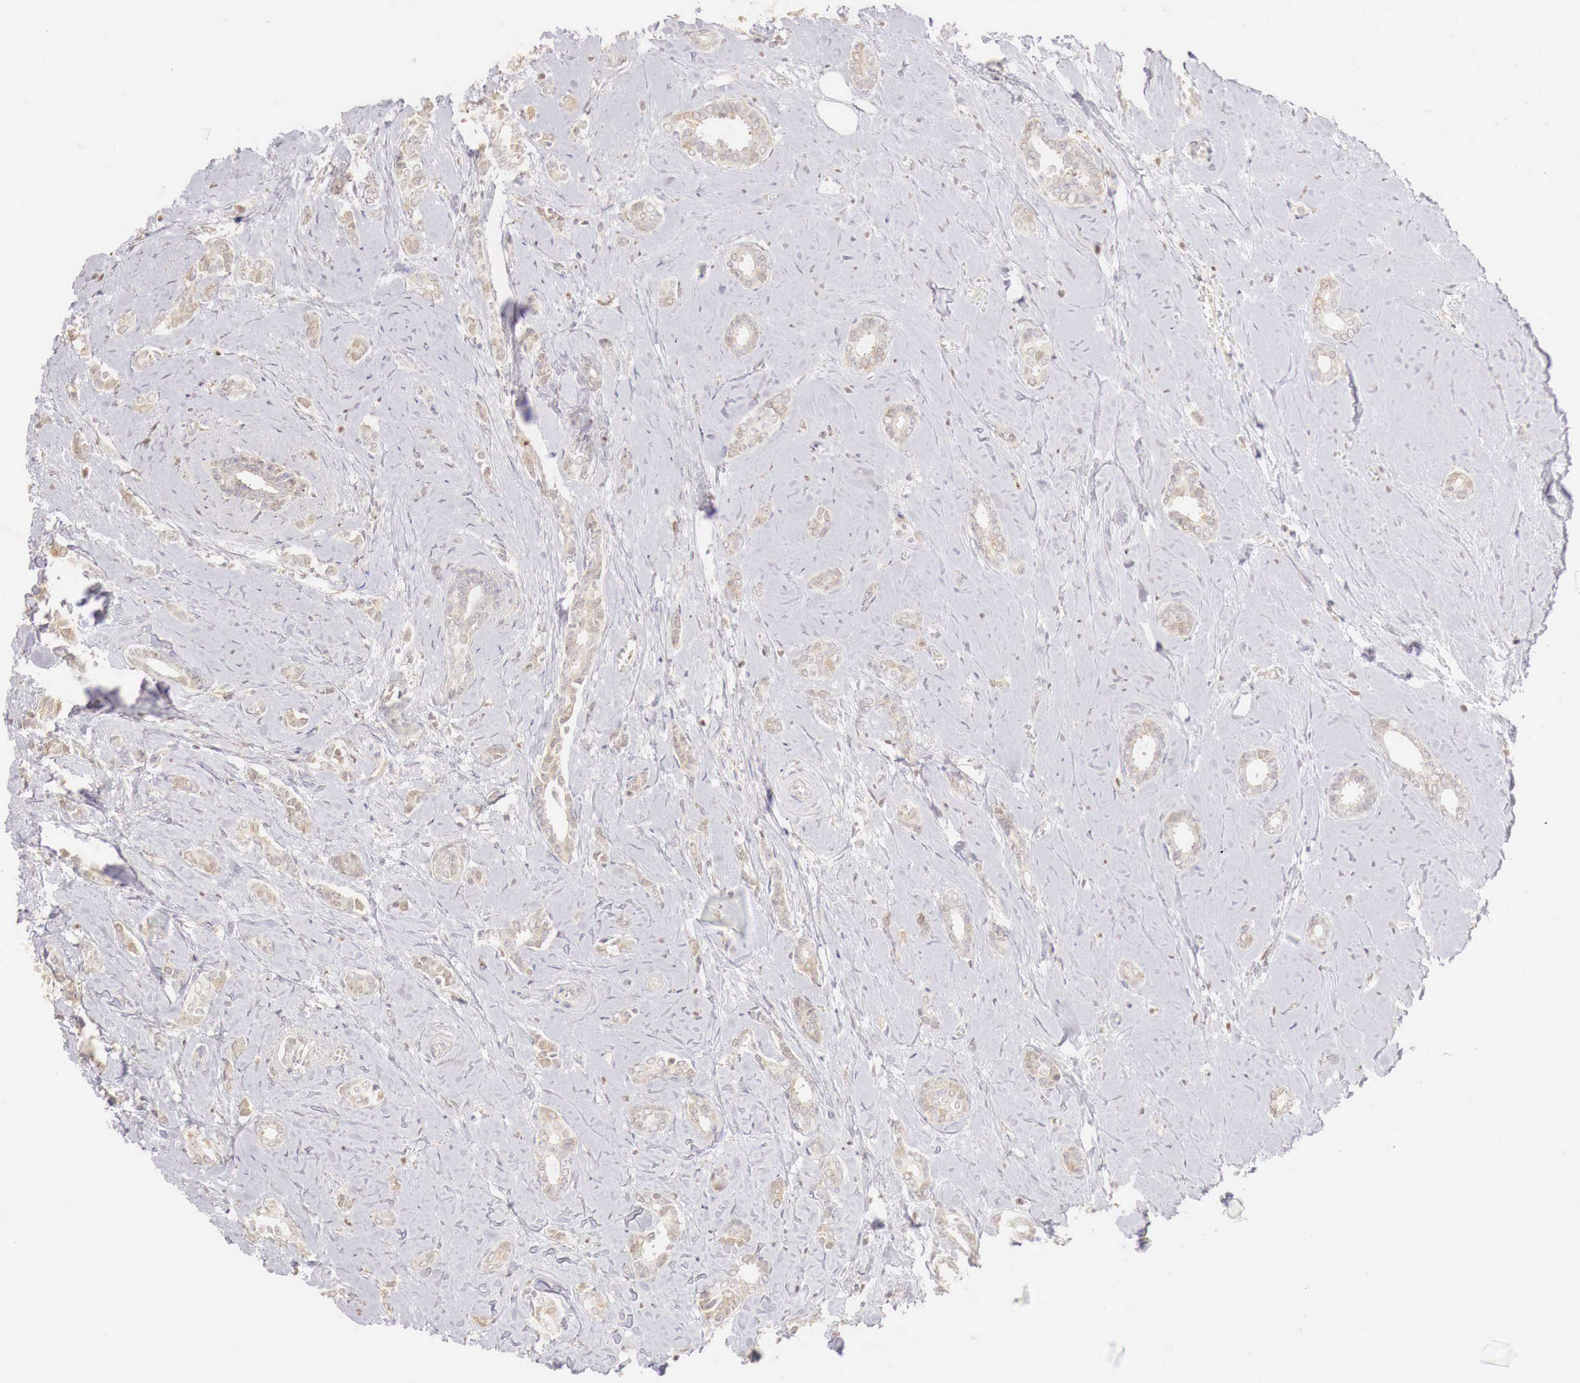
{"staining": {"intensity": "weak", "quantity": "<25%", "location": "cytoplasmic/membranous"}, "tissue": "breast cancer", "cell_type": "Tumor cells", "image_type": "cancer", "snomed": [{"axis": "morphology", "description": "Duct carcinoma"}, {"axis": "topography", "description": "Breast"}], "caption": "This is a micrograph of immunohistochemistry staining of breast cancer (infiltrating ductal carcinoma), which shows no expression in tumor cells.", "gene": "GATA1", "patient": {"sex": "female", "age": 50}}